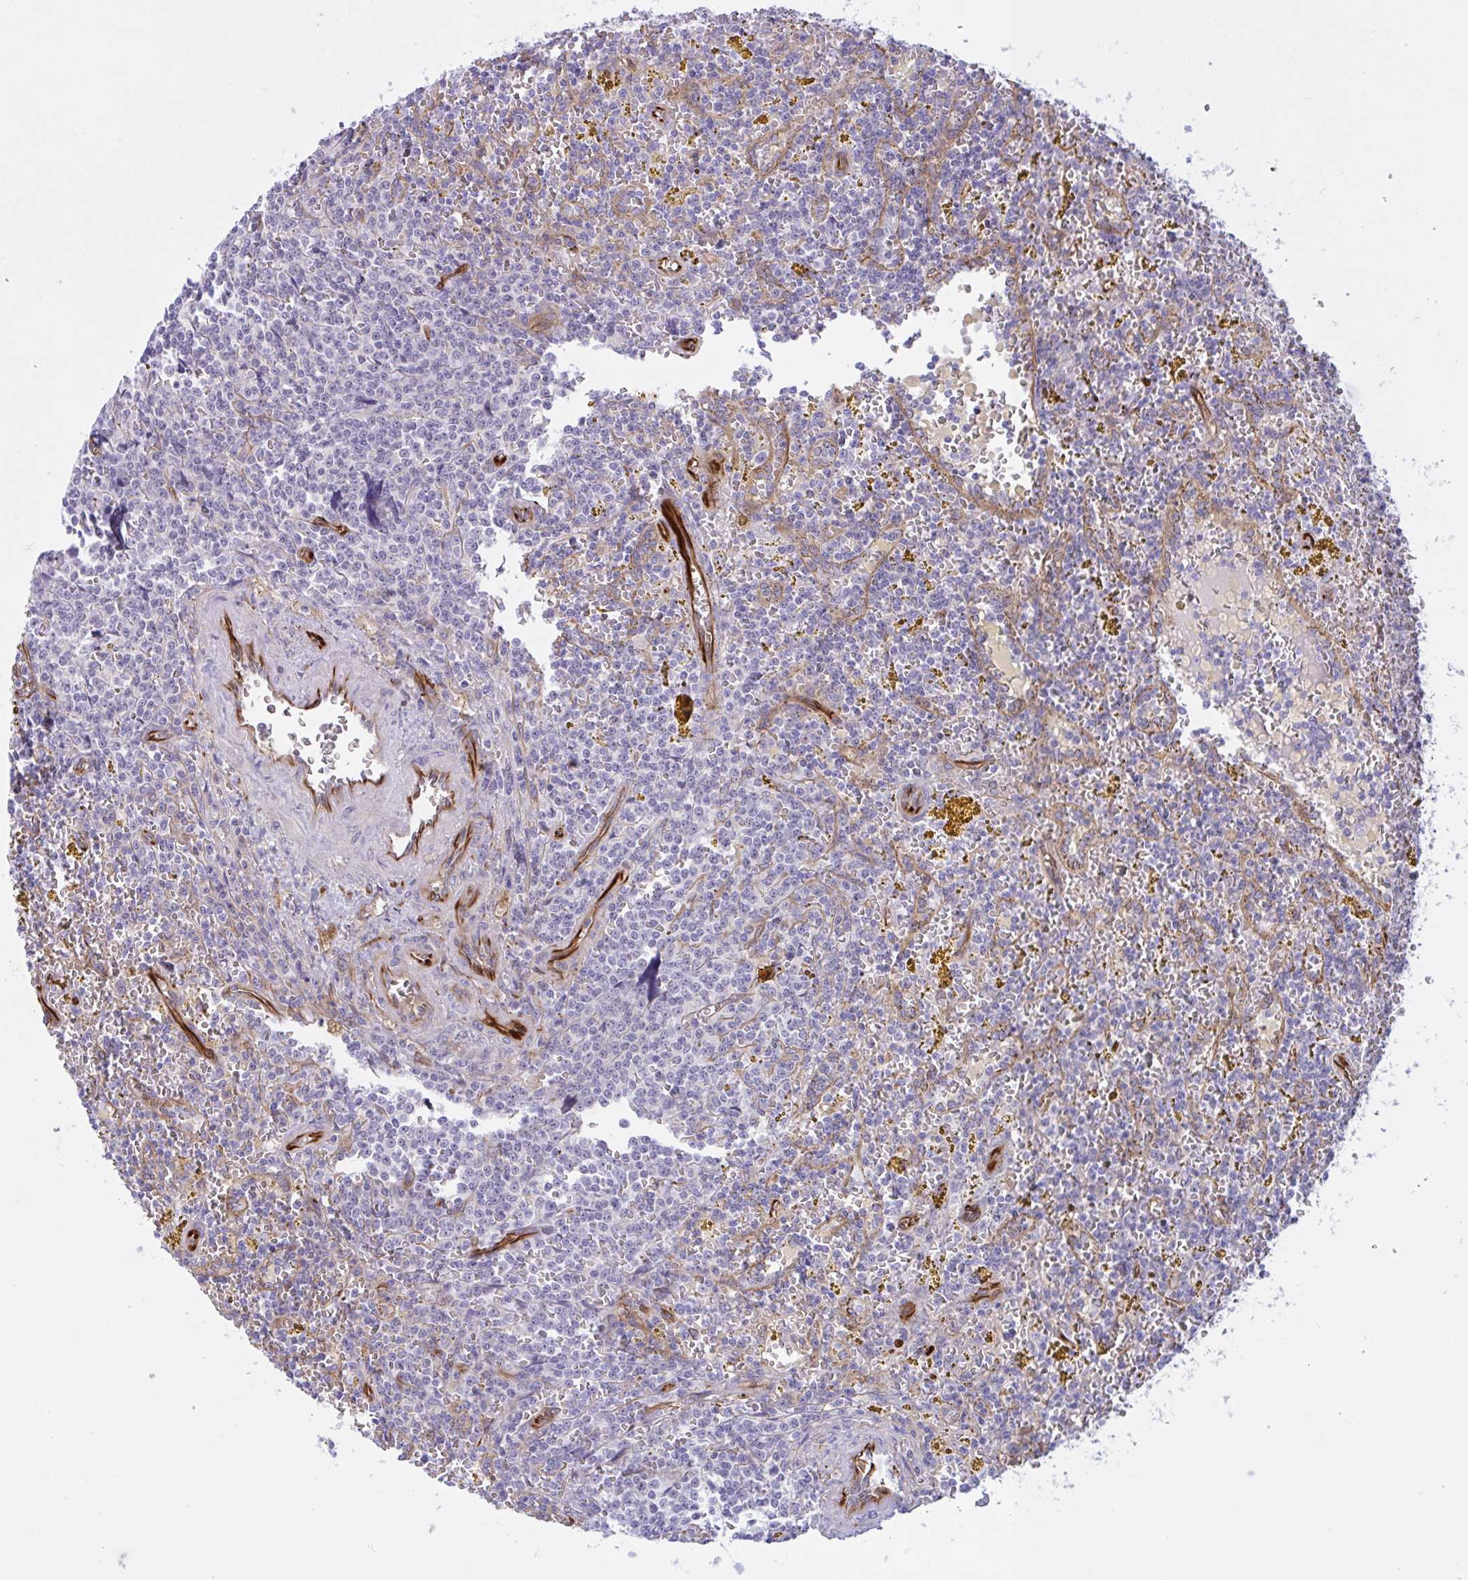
{"staining": {"intensity": "negative", "quantity": "none", "location": "none"}, "tissue": "lymphoma", "cell_type": "Tumor cells", "image_type": "cancer", "snomed": [{"axis": "morphology", "description": "Malignant lymphoma, non-Hodgkin's type, Low grade"}, {"axis": "topography", "description": "Spleen"}, {"axis": "topography", "description": "Lymph node"}], "caption": "Tumor cells are negative for brown protein staining in low-grade malignant lymphoma, non-Hodgkin's type. (Immunohistochemistry, brightfield microscopy, high magnification).", "gene": "PRRT4", "patient": {"sex": "female", "age": 66}}